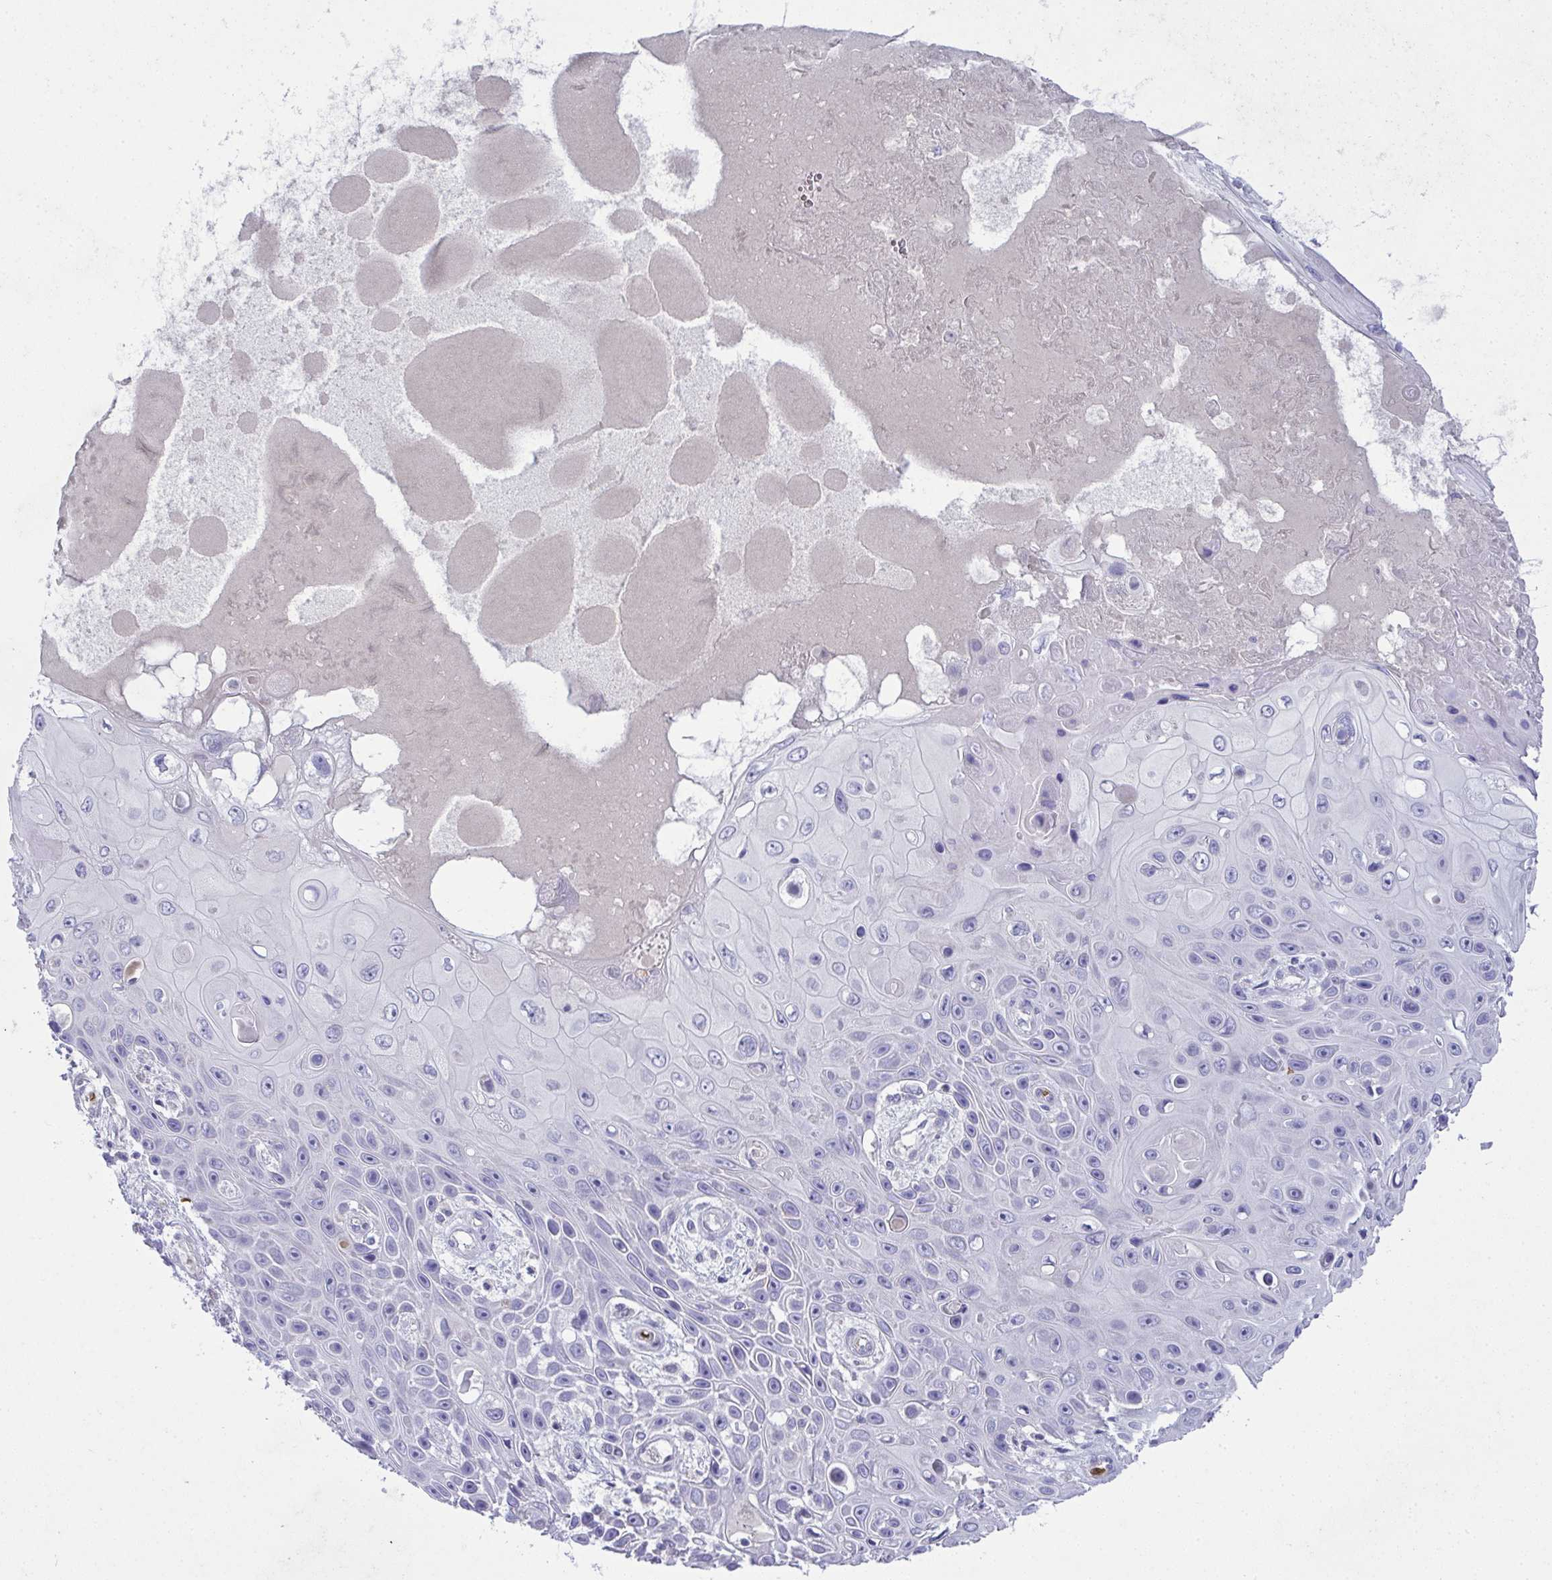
{"staining": {"intensity": "negative", "quantity": "none", "location": "none"}, "tissue": "skin cancer", "cell_type": "Tumor cells", "image_type": "cancer", "snomed": [{"axis": "morphology", "description": "Squamous cell carcinoma, NOS"}, {"axis": "topography", "description": "Skin"}], "caption": "Immunohistochemistry micrograph of neoplastic tissue: human squamous cell carcinoma (skin) stained with DAB (3,3'-diaminobenzidine) reveals no significant protein expression in tumor cells.", "gene": "SPTB", "patient": {"sex": "male", "age": 82}}